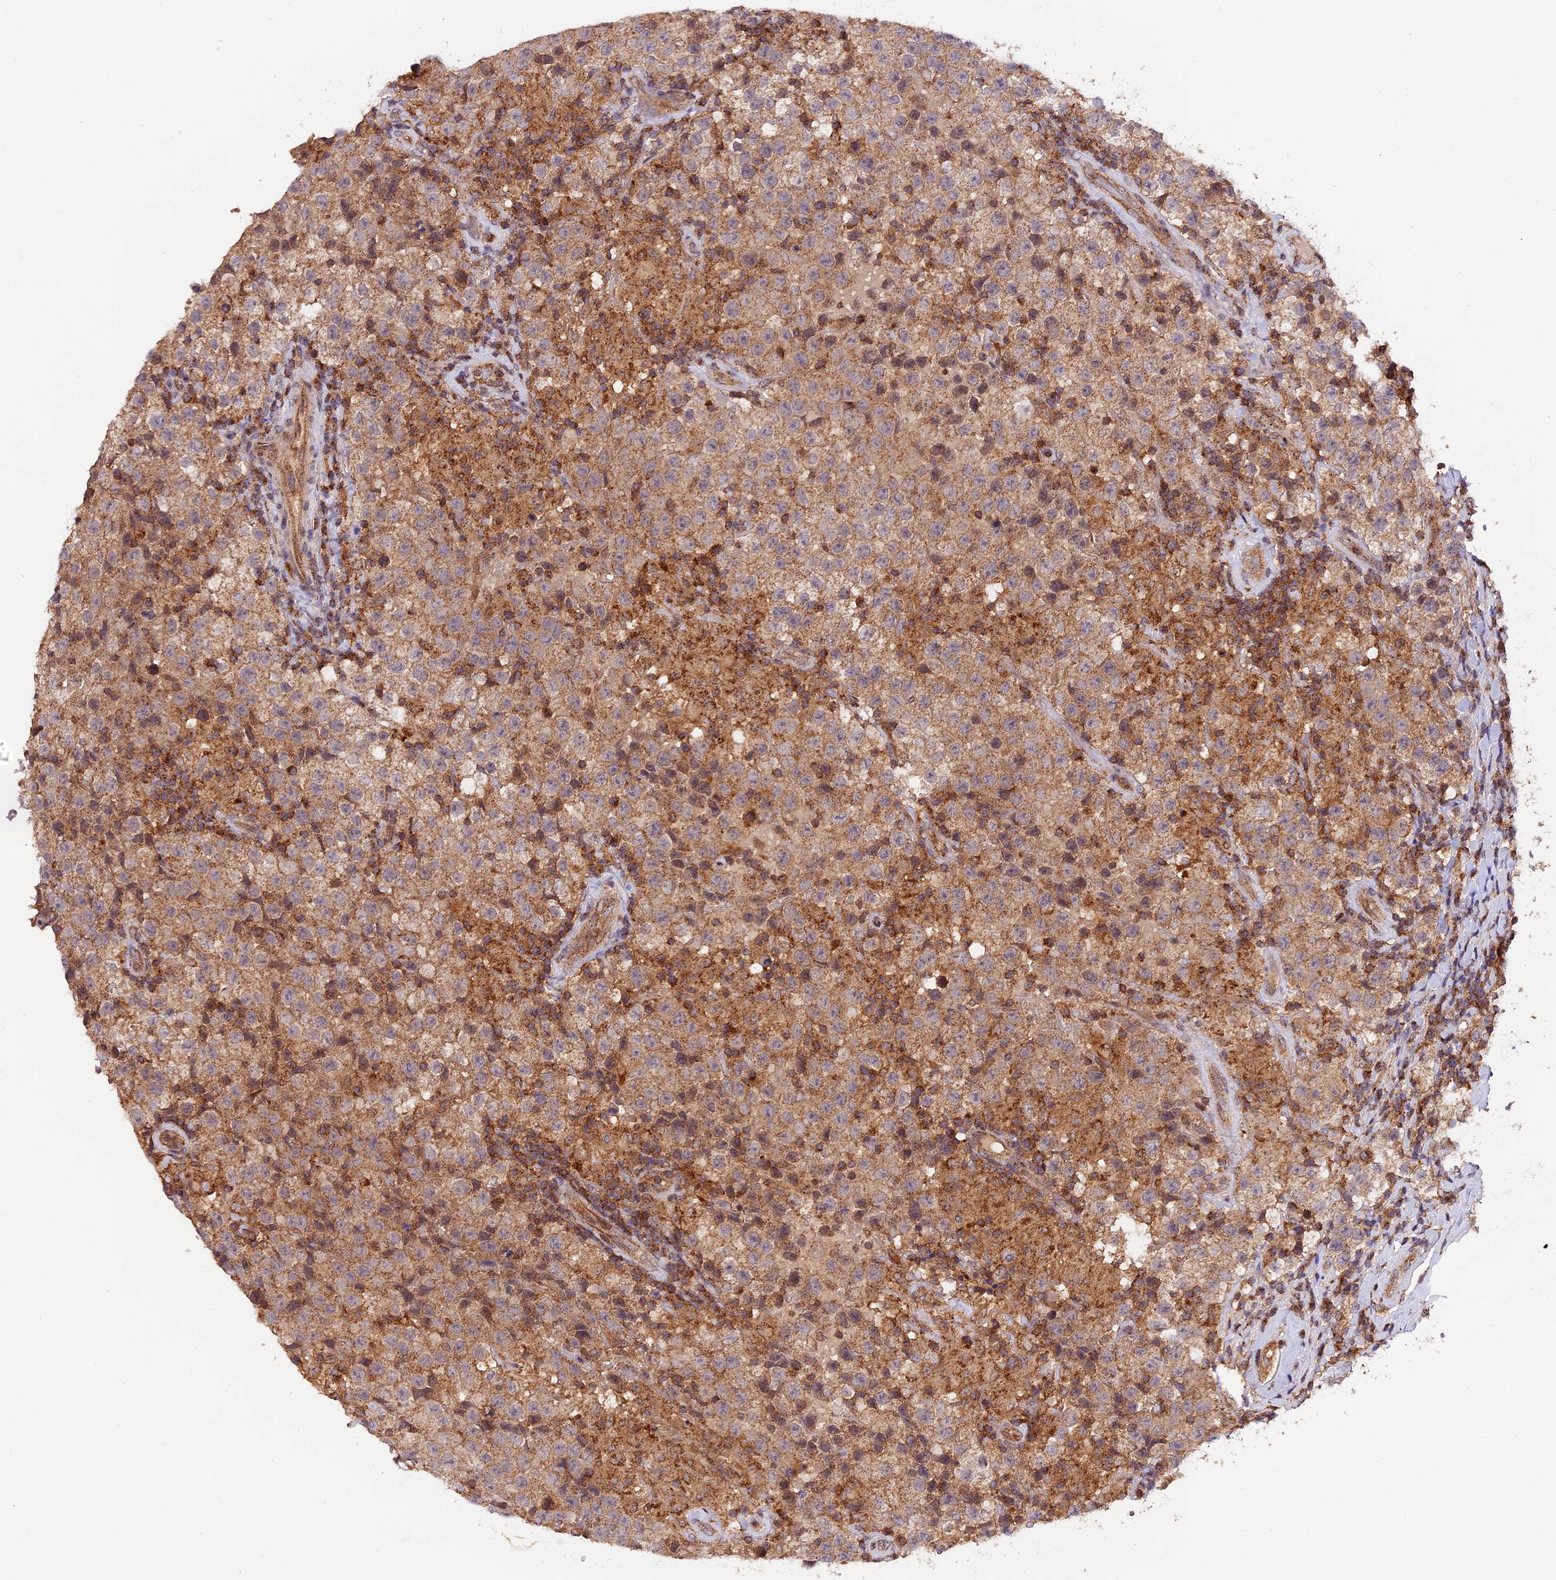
{"staining": {"intensity": "weak", "quantity": ">75%", "location": "cytoplasmic/membranous"}, "tissue": "testis cancer", "cell_type": "Tumor cells", "image_type": "cancer", "snomed": [{"axis": "morphology", "description": "Seminoma, NOS"}, {"axis": "morphology", "description": "Carcinoma, Embryonal, NOS"}, {"axis": "topography", "description": "Testis"}], "caption": "This is a histology image of immunohistochemistry staining of testis embryonal carcinoma, which shows weak positivity in the cytoplasmic/membranous of tumor cells.", "gene": "PEX3", "patient": {"sex": "male", "age": 41}}